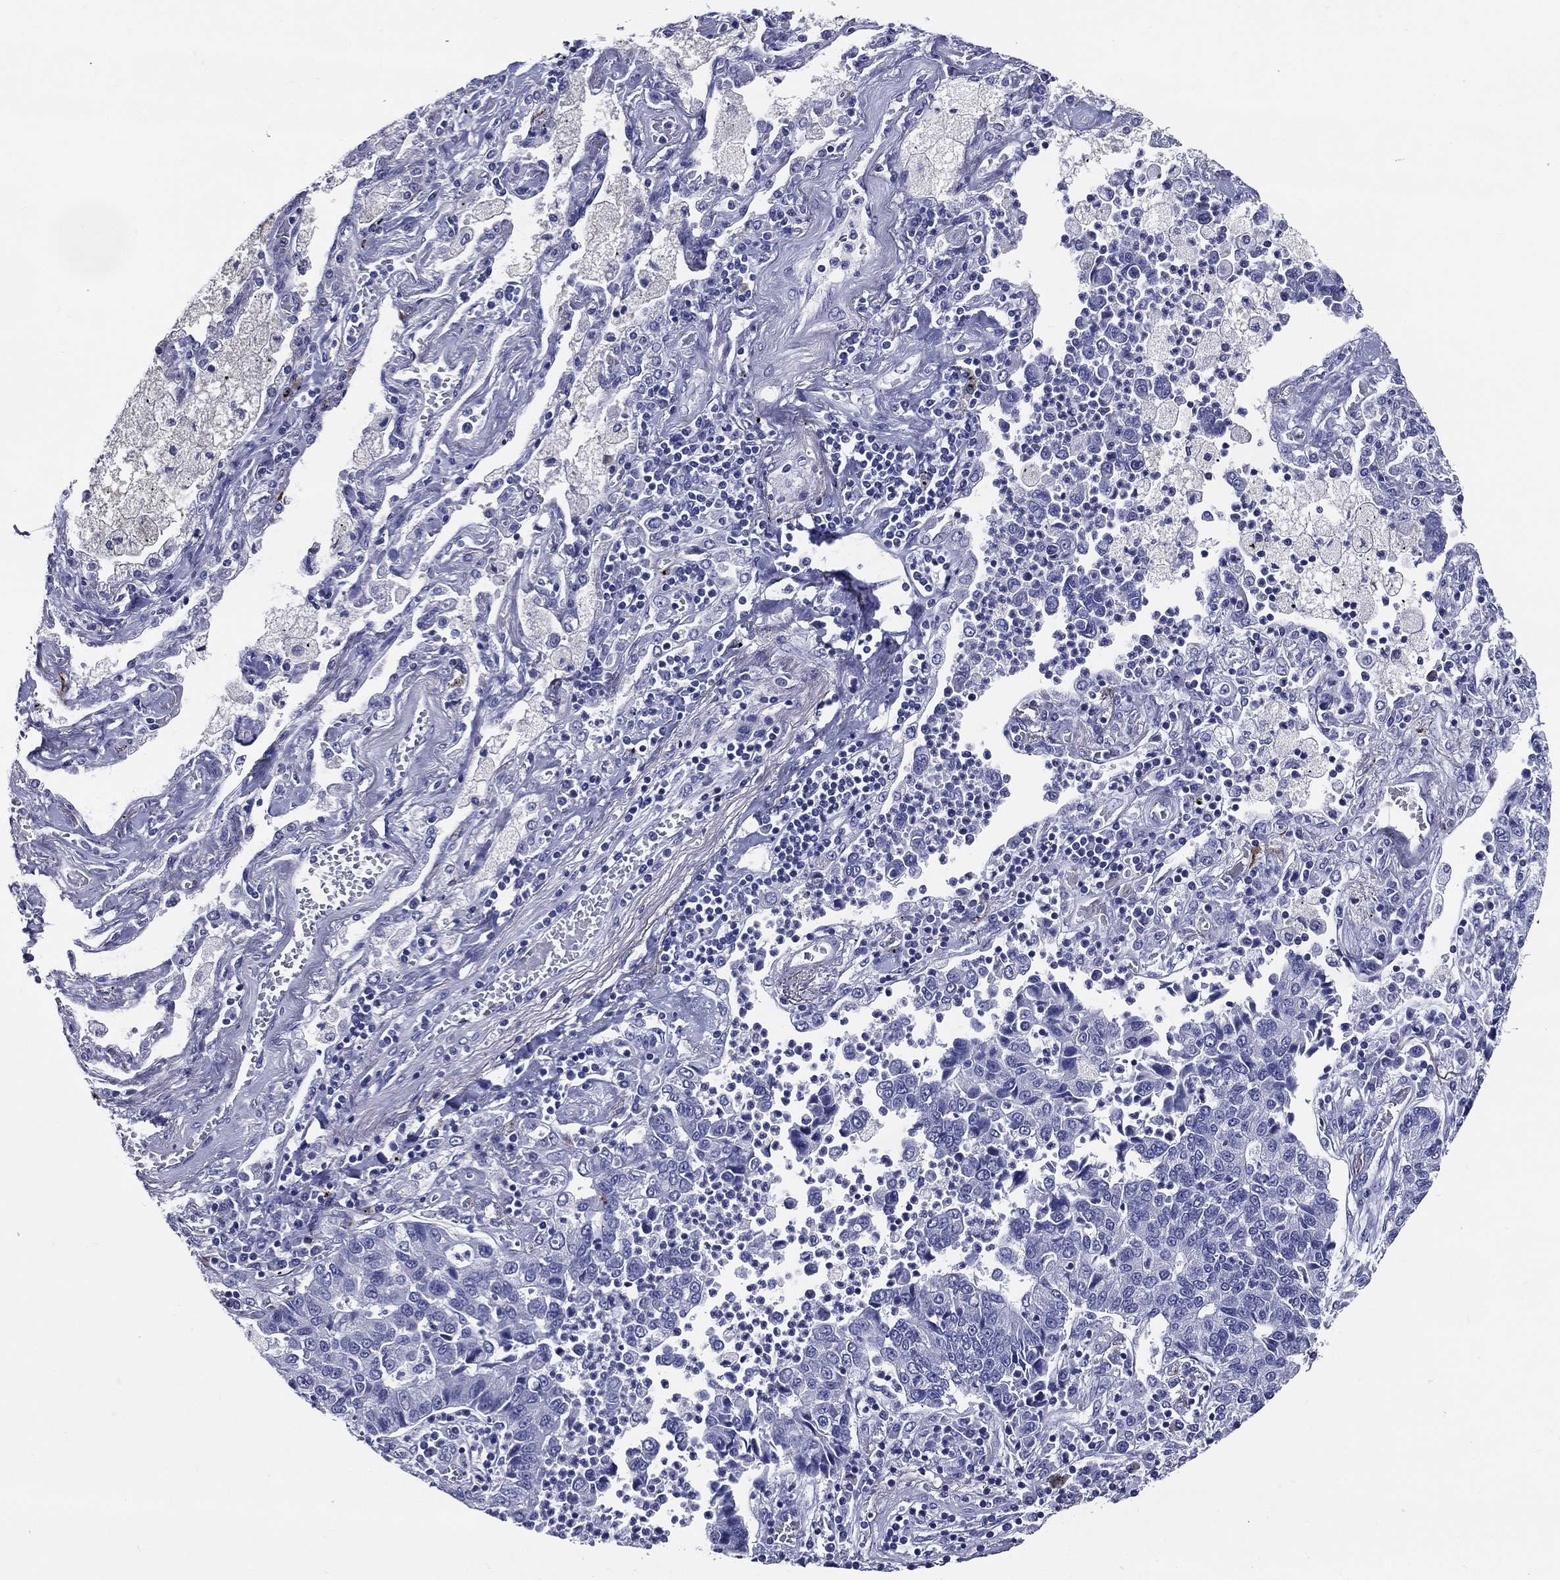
{"staining": {"intensity": "negative", "quantity": "none", "location": "none"}, "tissue": "lung cancer", "cell_type": "Tumor cells", "image_type": "cancer", "snomed": [{"axis": "morphology", "description": "Adenocarcinoma, NOS"}, {"axis": "topography", "description": "Lung"}], "caption": "Lung adenocarcinoma was stained to show a protein in brown. There is no significant positivity in tumor cells.", "gene": "ACE2", "patient": {"sex": "female", "age": 57}}